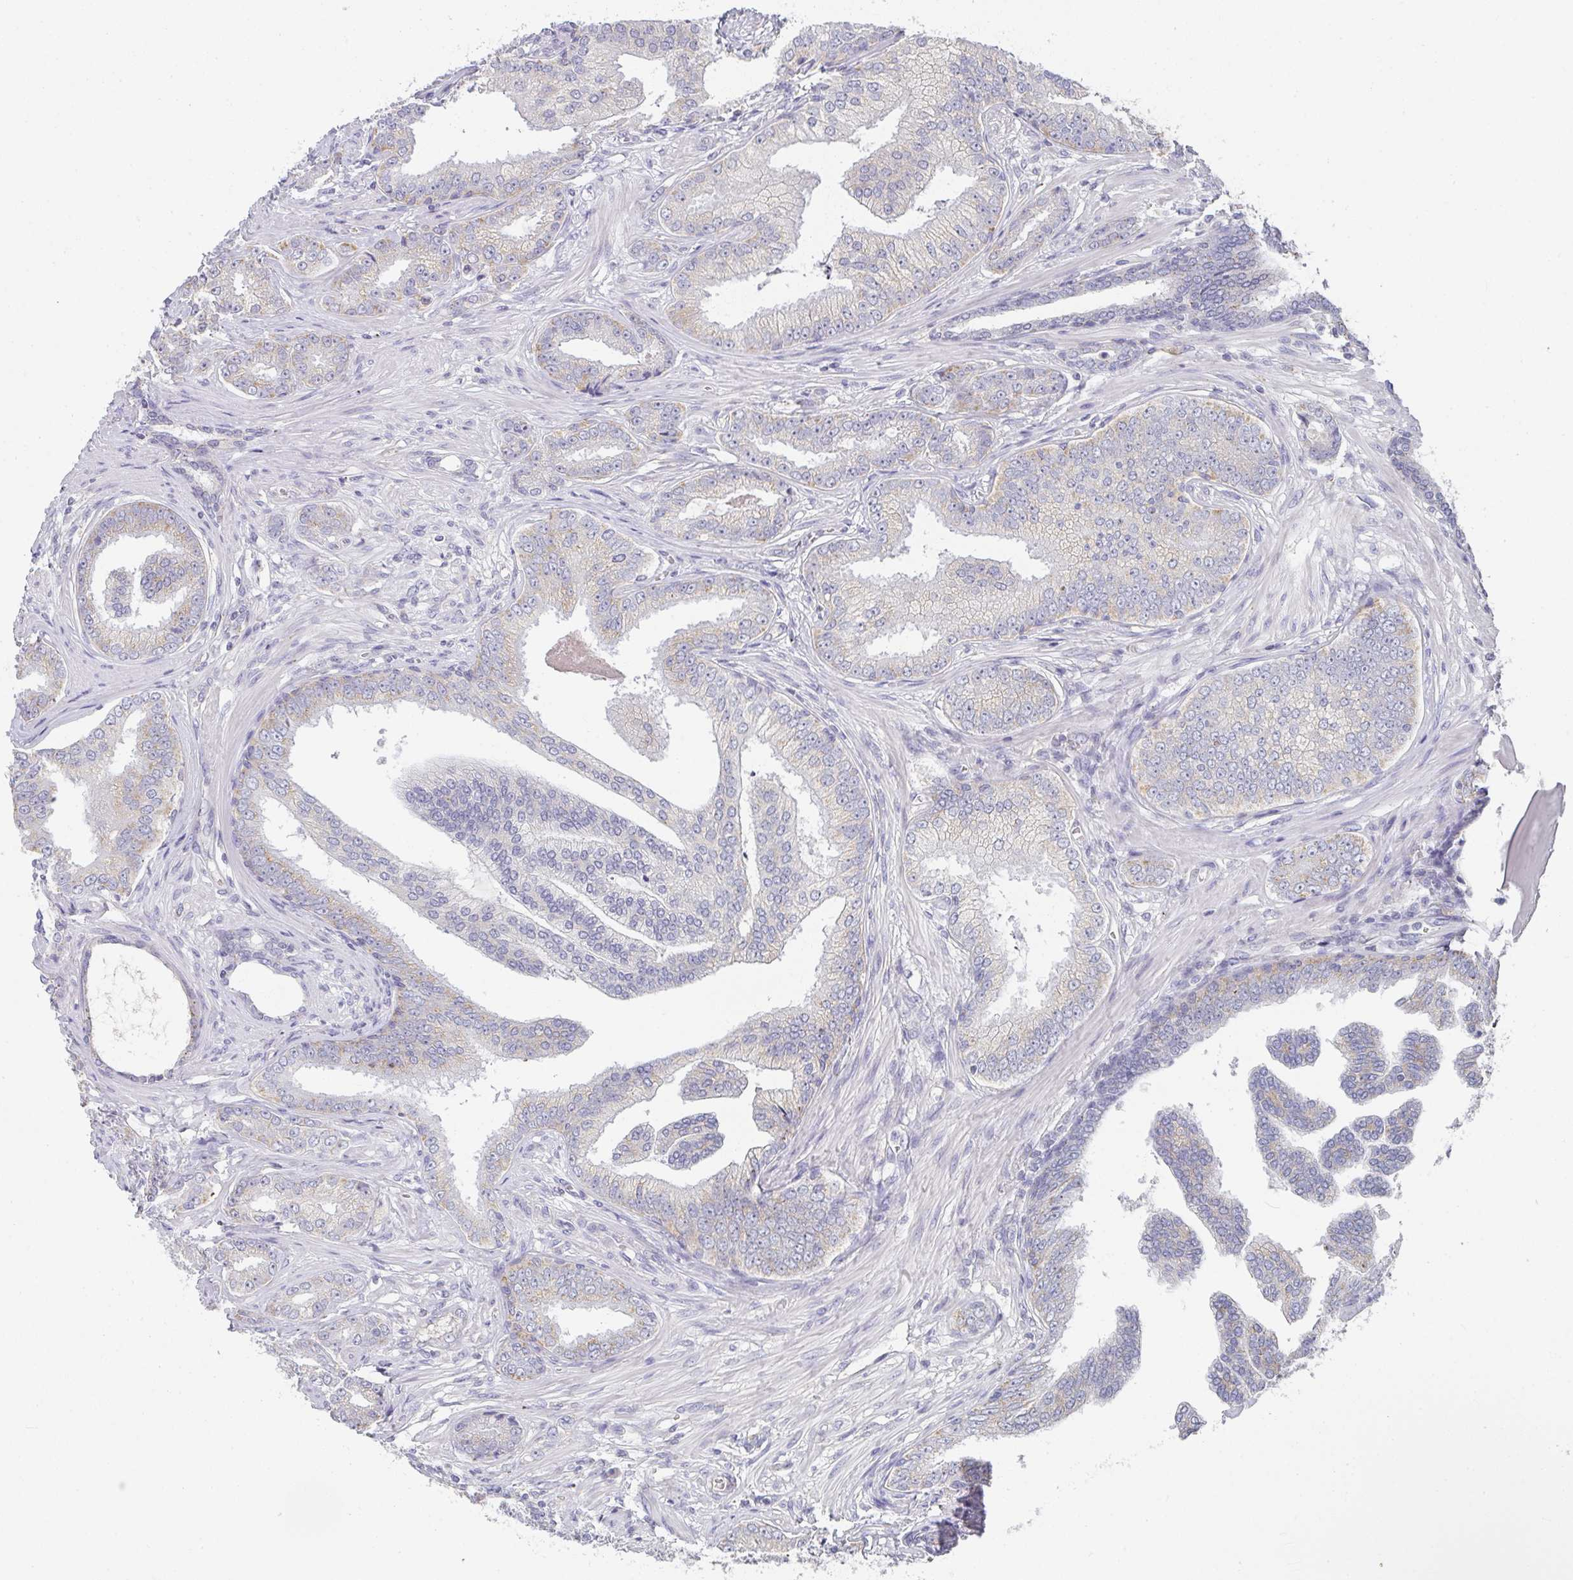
{"staining": {"intensity": "negative", "quantity": "none", "location": "none"}, "tissue": "prostate cancer", "cell_type": "Tumor cells", "image_type": "cancer", "snomed": [{"axis": "morphology", "description": "Adenocarcinoma, Low grade"}, {"axis": "topography", "description": "Prostate"}], "caption": "IHC of human prostate cancer displays no staining in tumor cells.", "gene": "CHMP5", "patient": {"sex": "male", "age": 61}}